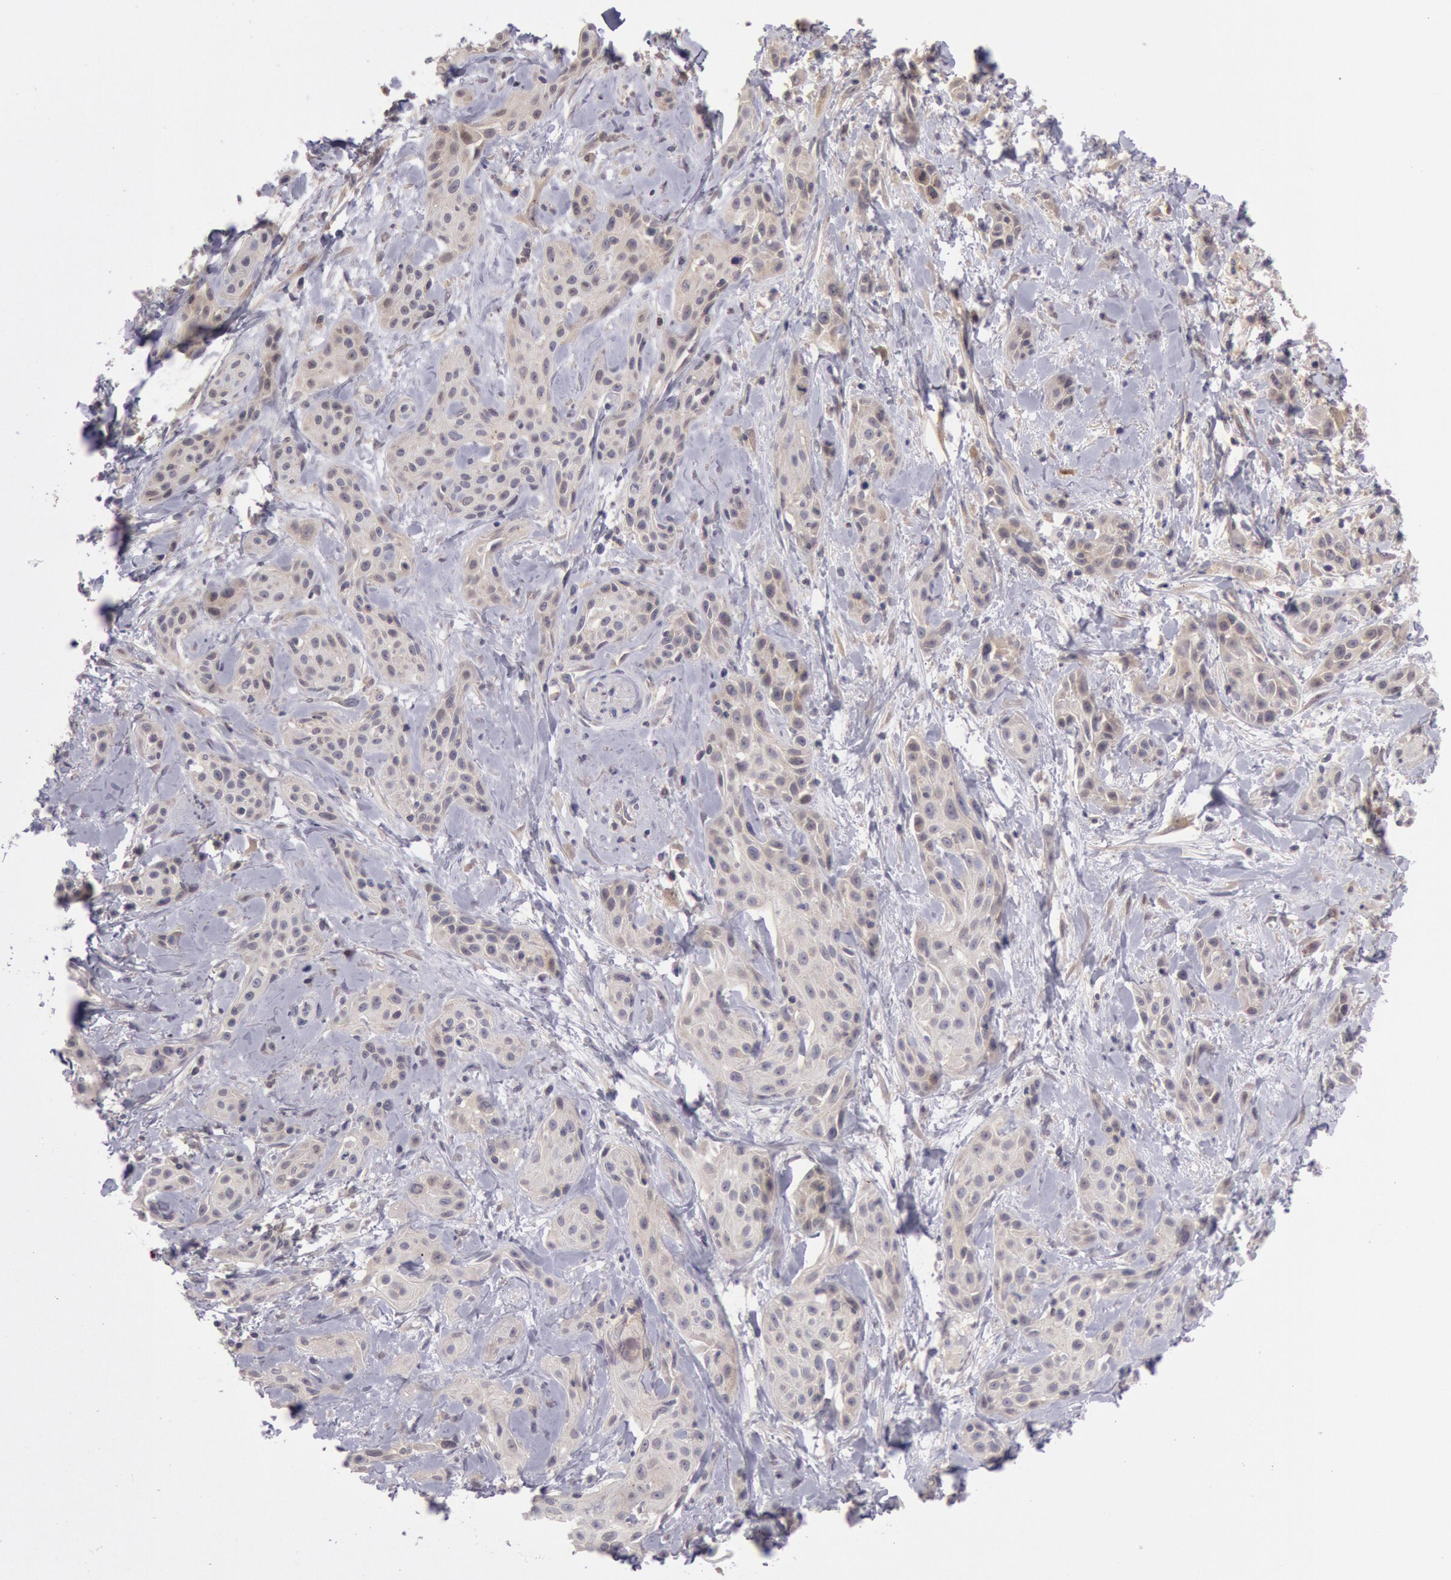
{"staining": {"intensity": "weak", "quantity": ">75%", "location": "cytoplasmic/membranous"}, "tissue": "skin cancer", "cell_type": "Tumor cells", "image_type": "cancer", "snomed": [{"axis": "morphology", "description": "Squamous cell carcinoma, NOS"}, {"axis": "topography", "description": "Skin"}, {"axis": "topography", "description": "Anal"}], "caption": "Tumor cells show low levels of weak cytoplasmic/membranous staining in about >75% of cells in skin squamous cell carcinoma. (Stains: DAB in brown, nuclei in blue, Microscopy: brightfield microscopy at high magnification).", "gene": "TRIB2", "patient": {"sex": "male", "age": 64}}